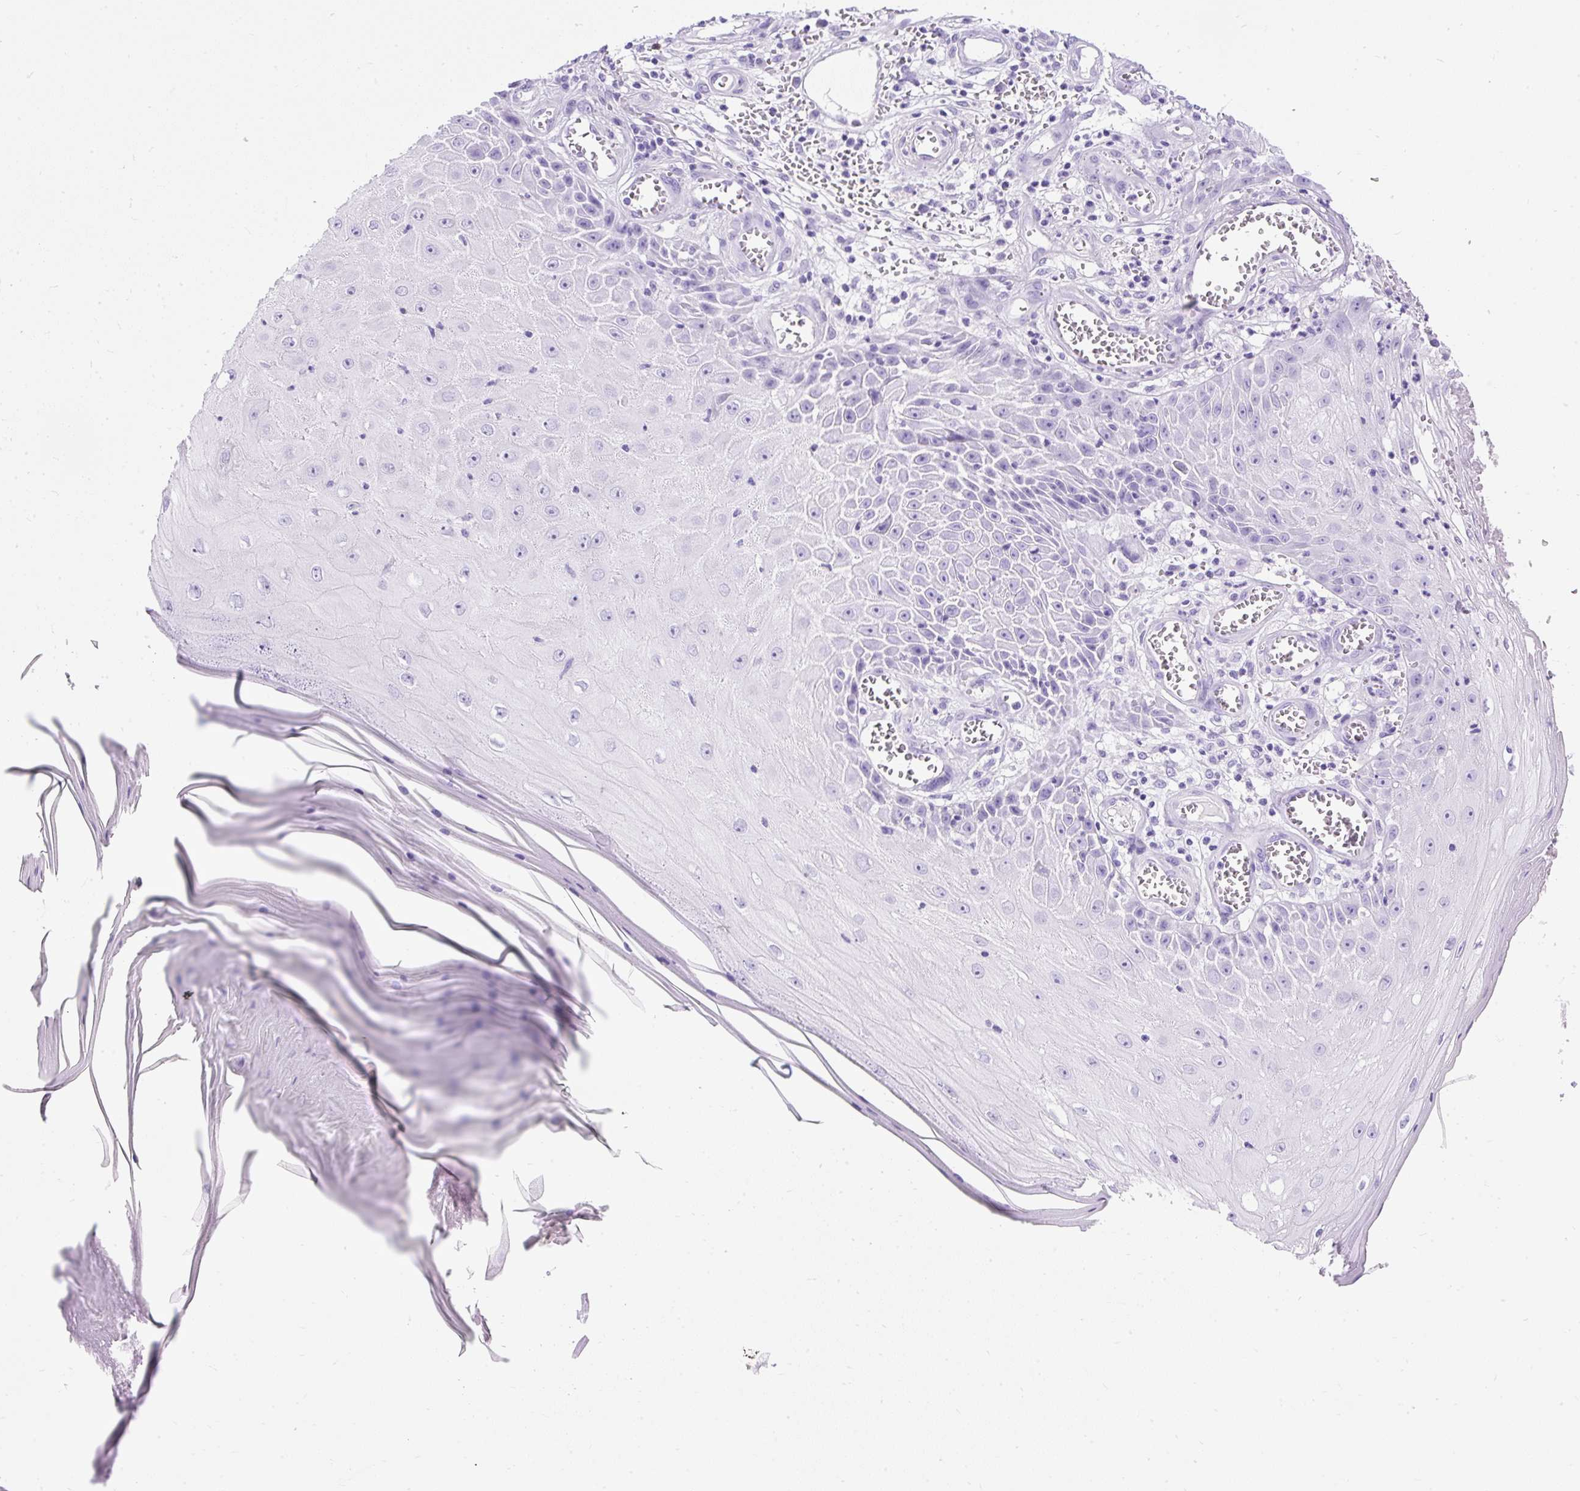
{"staining": {"intensity": "negative", "quantity": "none", "location": "none"}, "tissue": "skin cancer", "cell_type": "Tumor cells", "image_type": "cancer", "snomed": [{"axis": "morphology", "description": "Squamous cell carcinoma, NOS"}, {"axis": "topography", "description": "Skin"}], "caption": "Tumor cells show no significant protein positivity in skin cancer. (Immunohistochemistry (ihc), brightfield microscopy, high magnification).", "gene": "PVALB", "patient": {"sex": "female", "age": 73}}